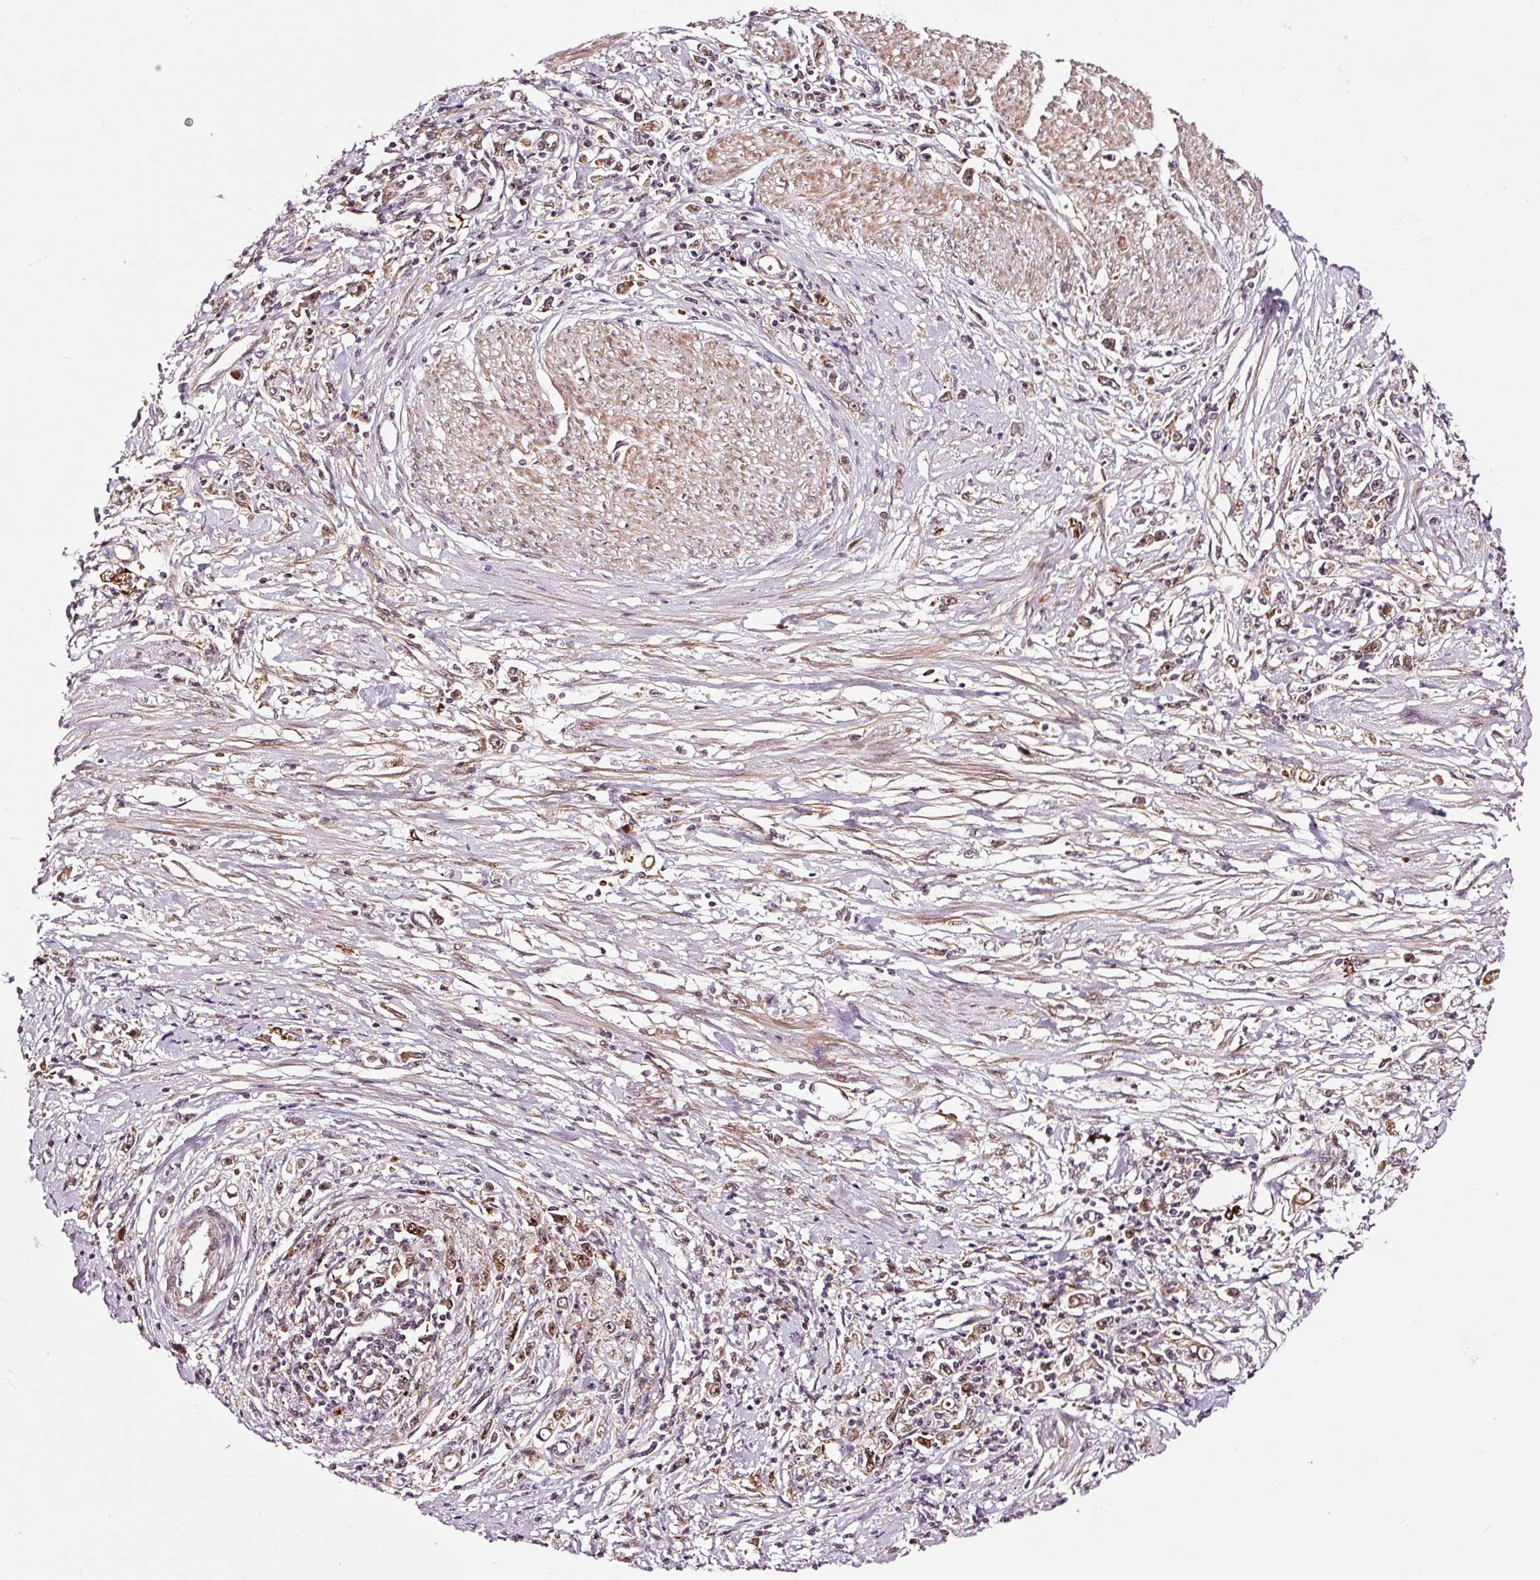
{"staining": {"intensity": "weak", "quantity": ">75%", "location": "nuclear"}, "tissue": "stomach cancer", "cell_type": "Tumor cells", "image_type": "cancer", "snomed": [{"axis": "morphology", "description": "Adenocarcinoma, NOS"}, {"axis": "topography", "description": "Stomach"}], "caption": "Immunohistochemistry (DAB) staining of stomach cancer shows weak nuclear protein positivity in approximately >75% of tumor cells.", "gene": "RFC4", "patient": {"sex": "female", "age": 59}}